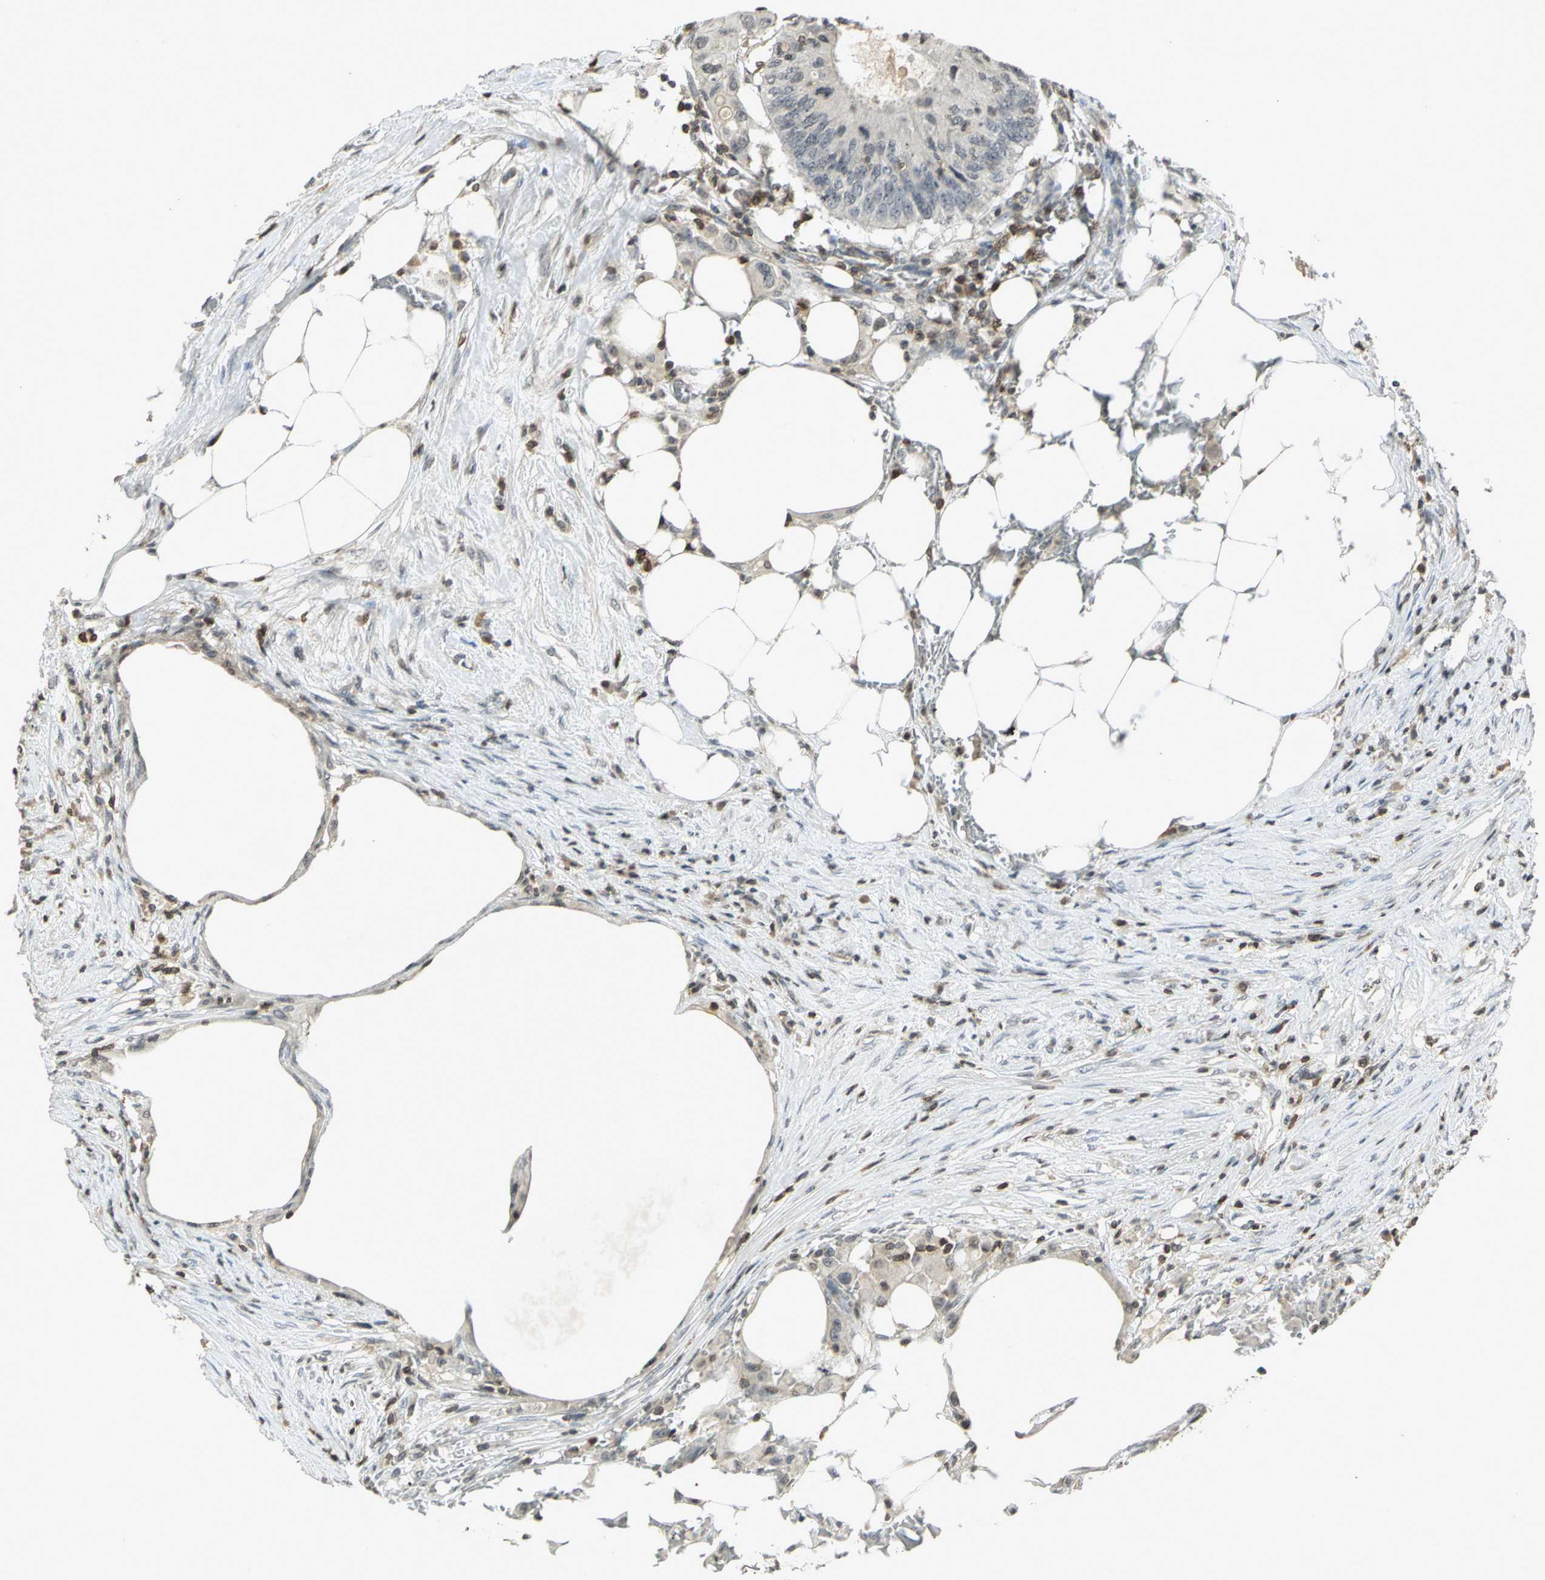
{"staining": {"intensity": "negative", "quantity": "none", "location": "none"}, "tissue": "colorectal cancer", "cell_type": "Tumor cells", "image_type": "cancer", "snomed": [{"axis": "morphology", "description": "Adenocarcinoma, NOS"}, {"axis": "topography", "description": "Colon"}], "caption": "The image displays no staining of tumor cells in colorectal adenocarcinoma.", "gene": "IL16", "patient": {"sex": "male", "age": 71}}